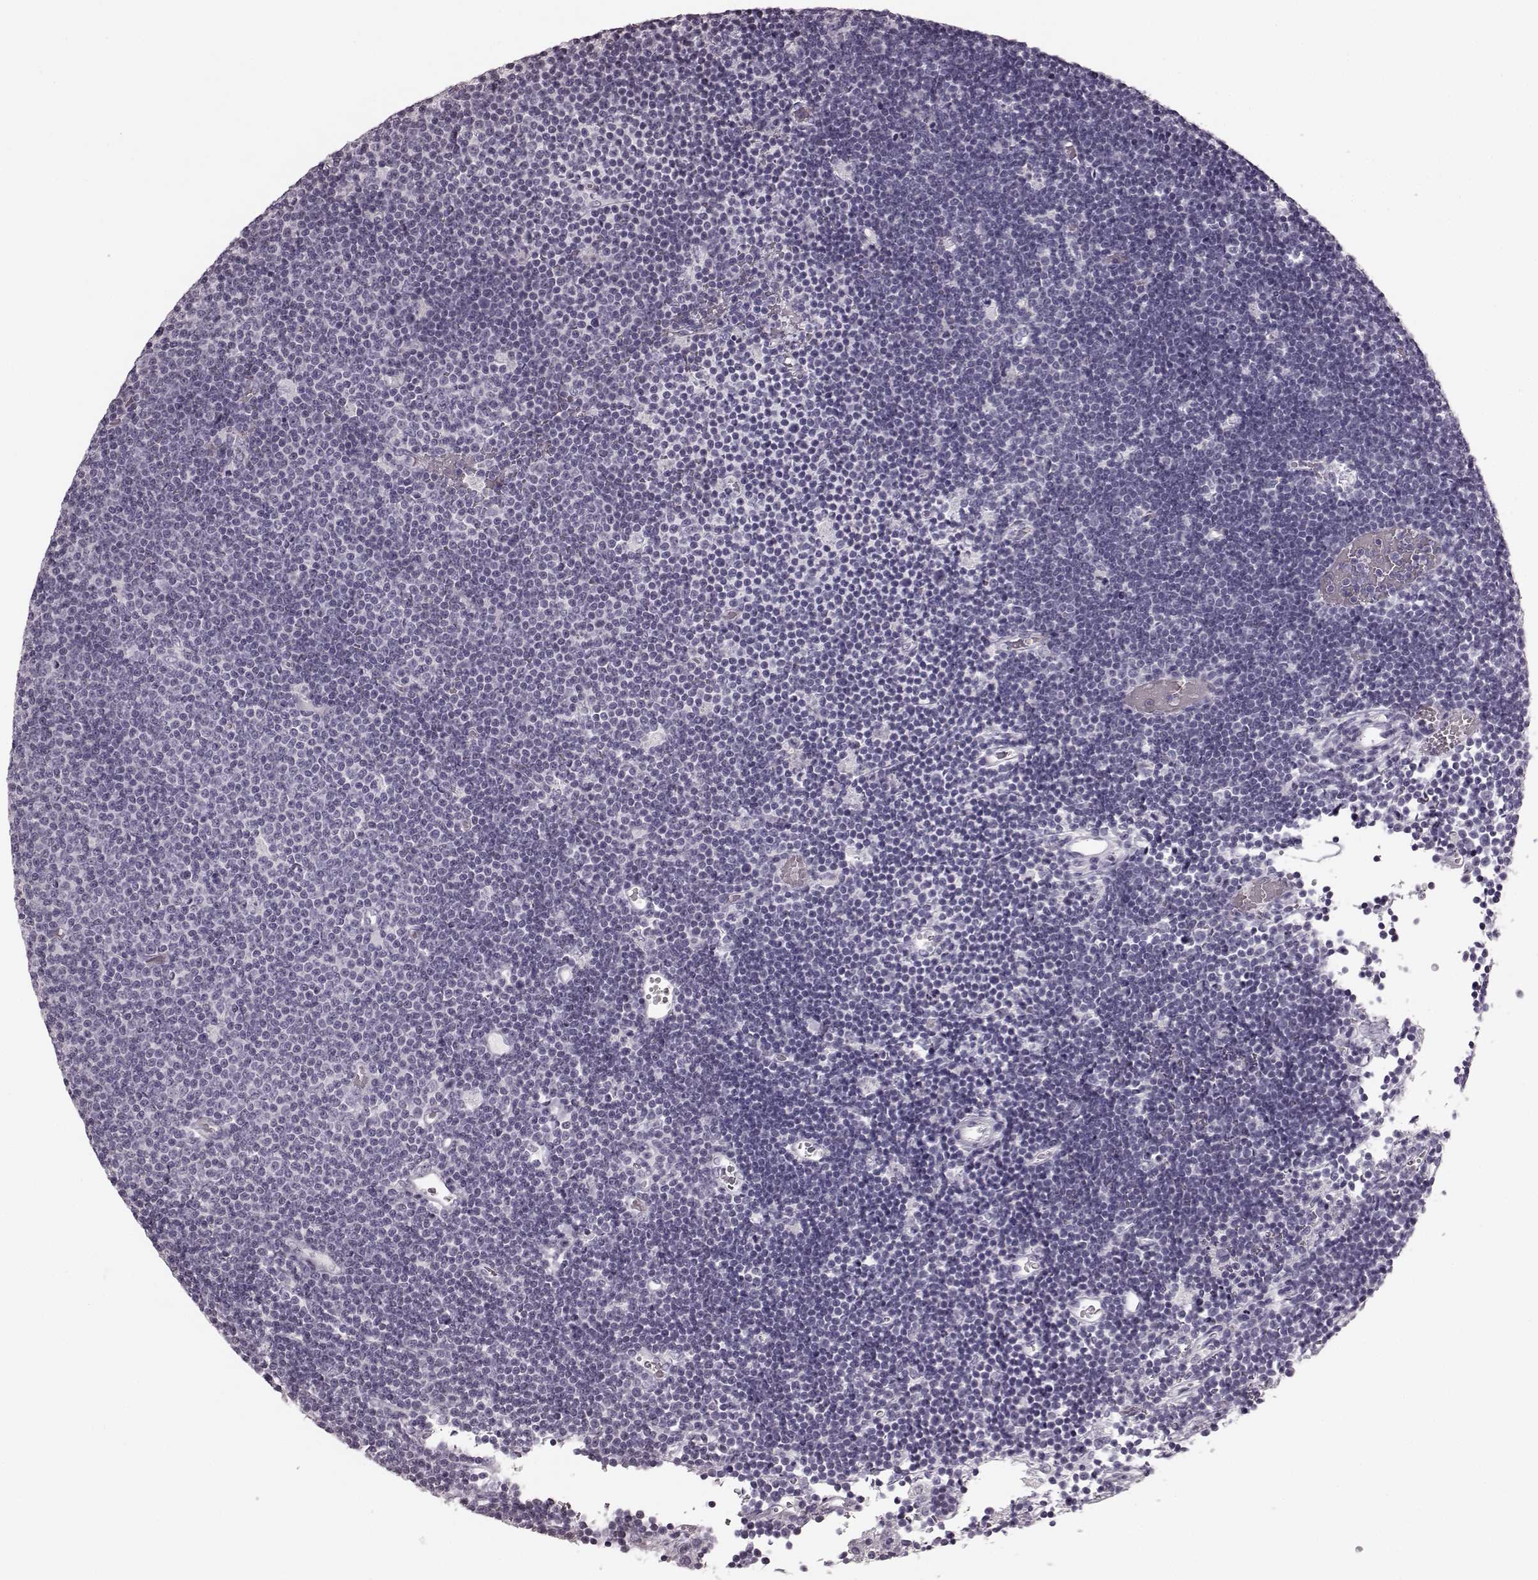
{"staining": {"intensity": "negative", "quantity": "none", "location": "none"}, "tissue": "lymphoma", "cell_type": "Tumor cells", "image_type": "cancer", "snomed": [{"axis": "morphology", "description": "Malignant lymphoma, non-Hodgkin's type, Low grade"}, {"axis": "topography", "description": "Brain"}], "caption": "The micrograph shows no staining of tumor cells in lymphoma.", "gene": "TRPM1", "patient": {"sex": "female", "age": 66}}